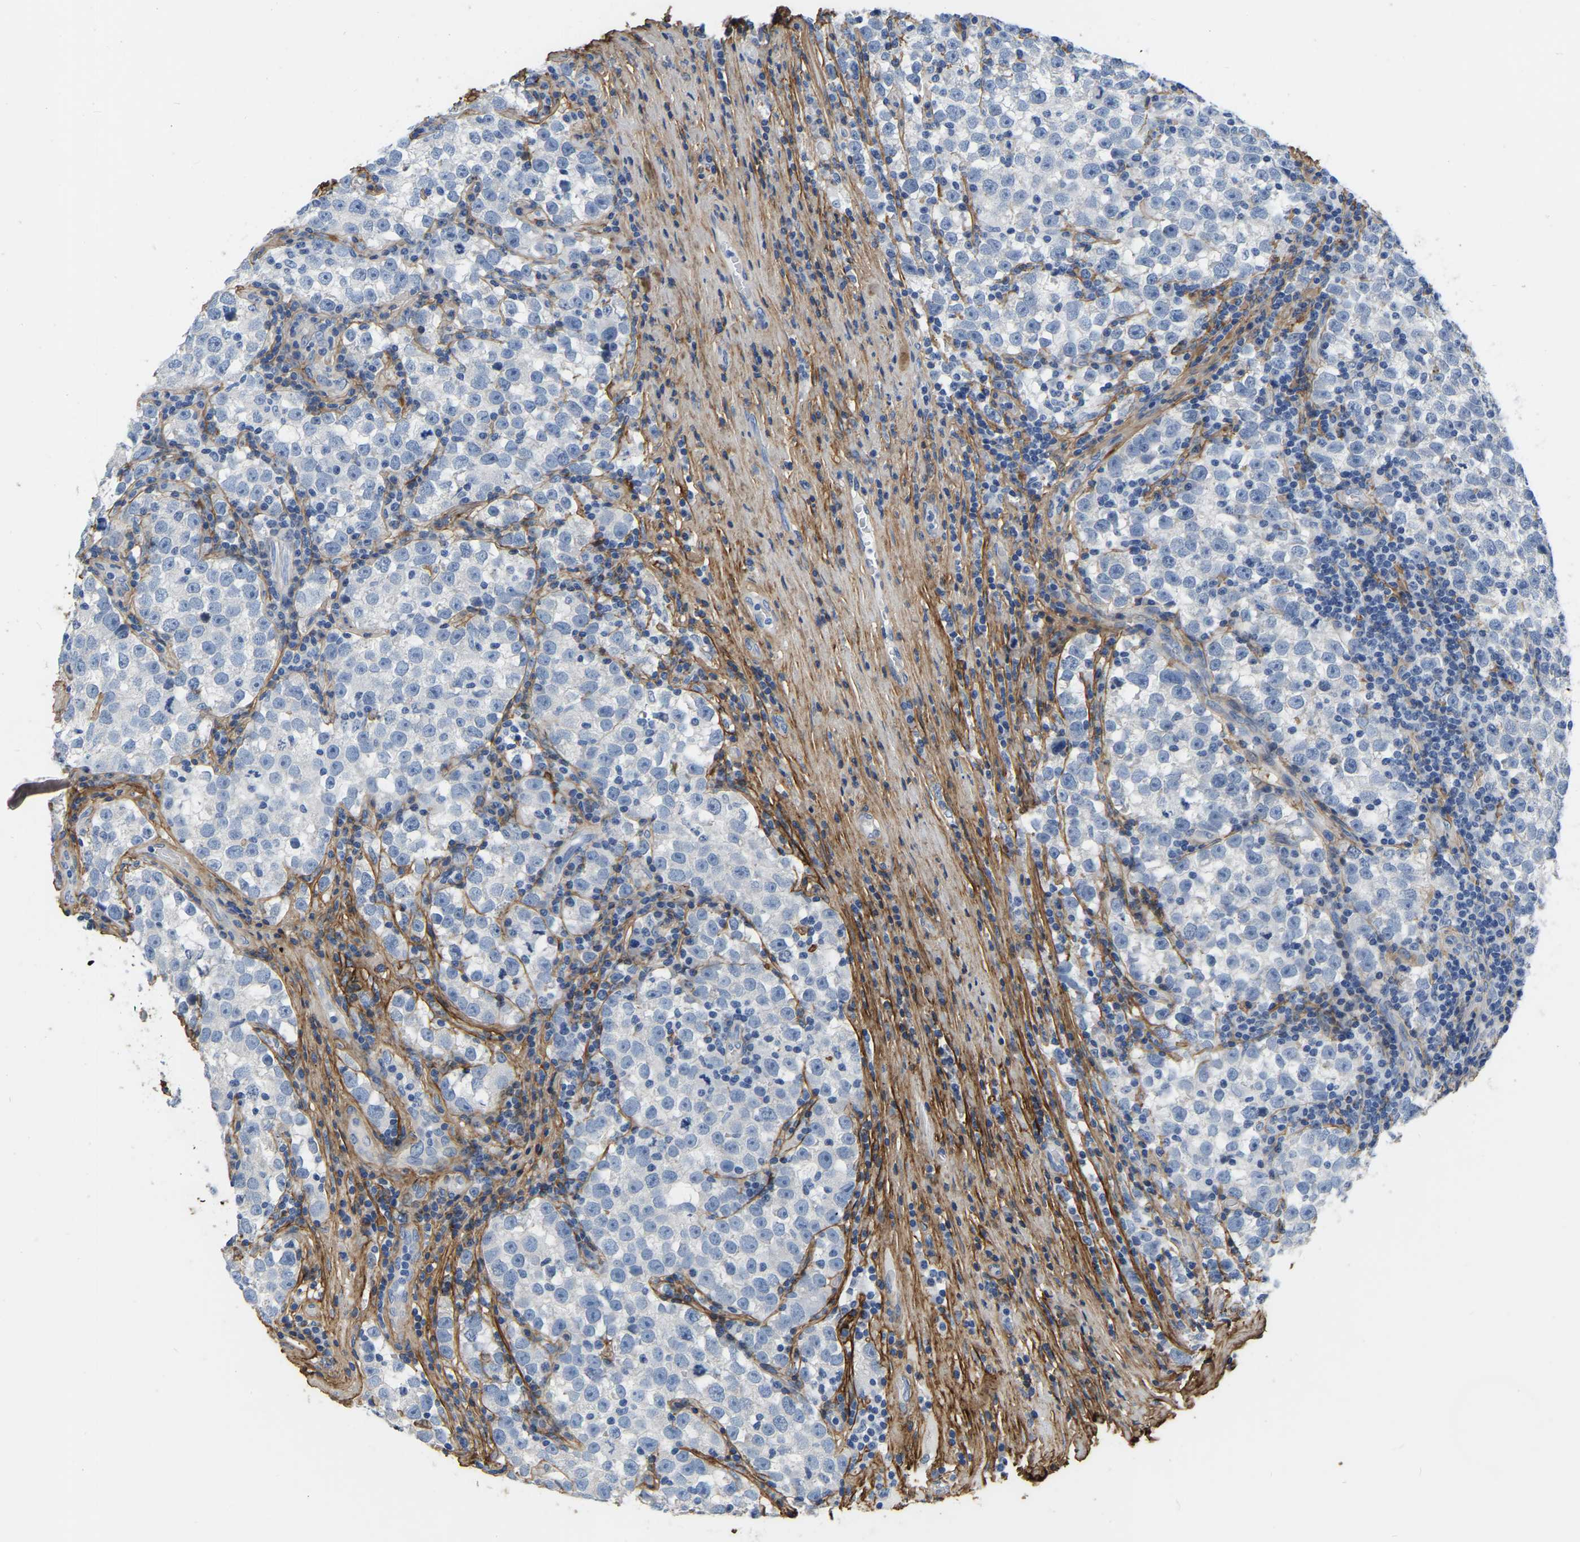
{"staining": {"intensity": "negative", "quantity": "none", "location": "none"}, "tissue": "testis cancer", "cell_type": "Tumor cells", "image_type": "cancer", "snomed": [{"axis": "morphology", "description": "Normal tissue, NOS"}, {"axis": "morphology", "description": "Seminoma, NOS"}, {"axis": "topography", "description": "Testis"}], "caption": "Protein analysis of testis seminoma demonstrates no significant staining in tumor cells. (IHC, brightfield microscopy, high magnification).", "gene": "COL6A1", "patient": {"sex": "male", "age": 43}}